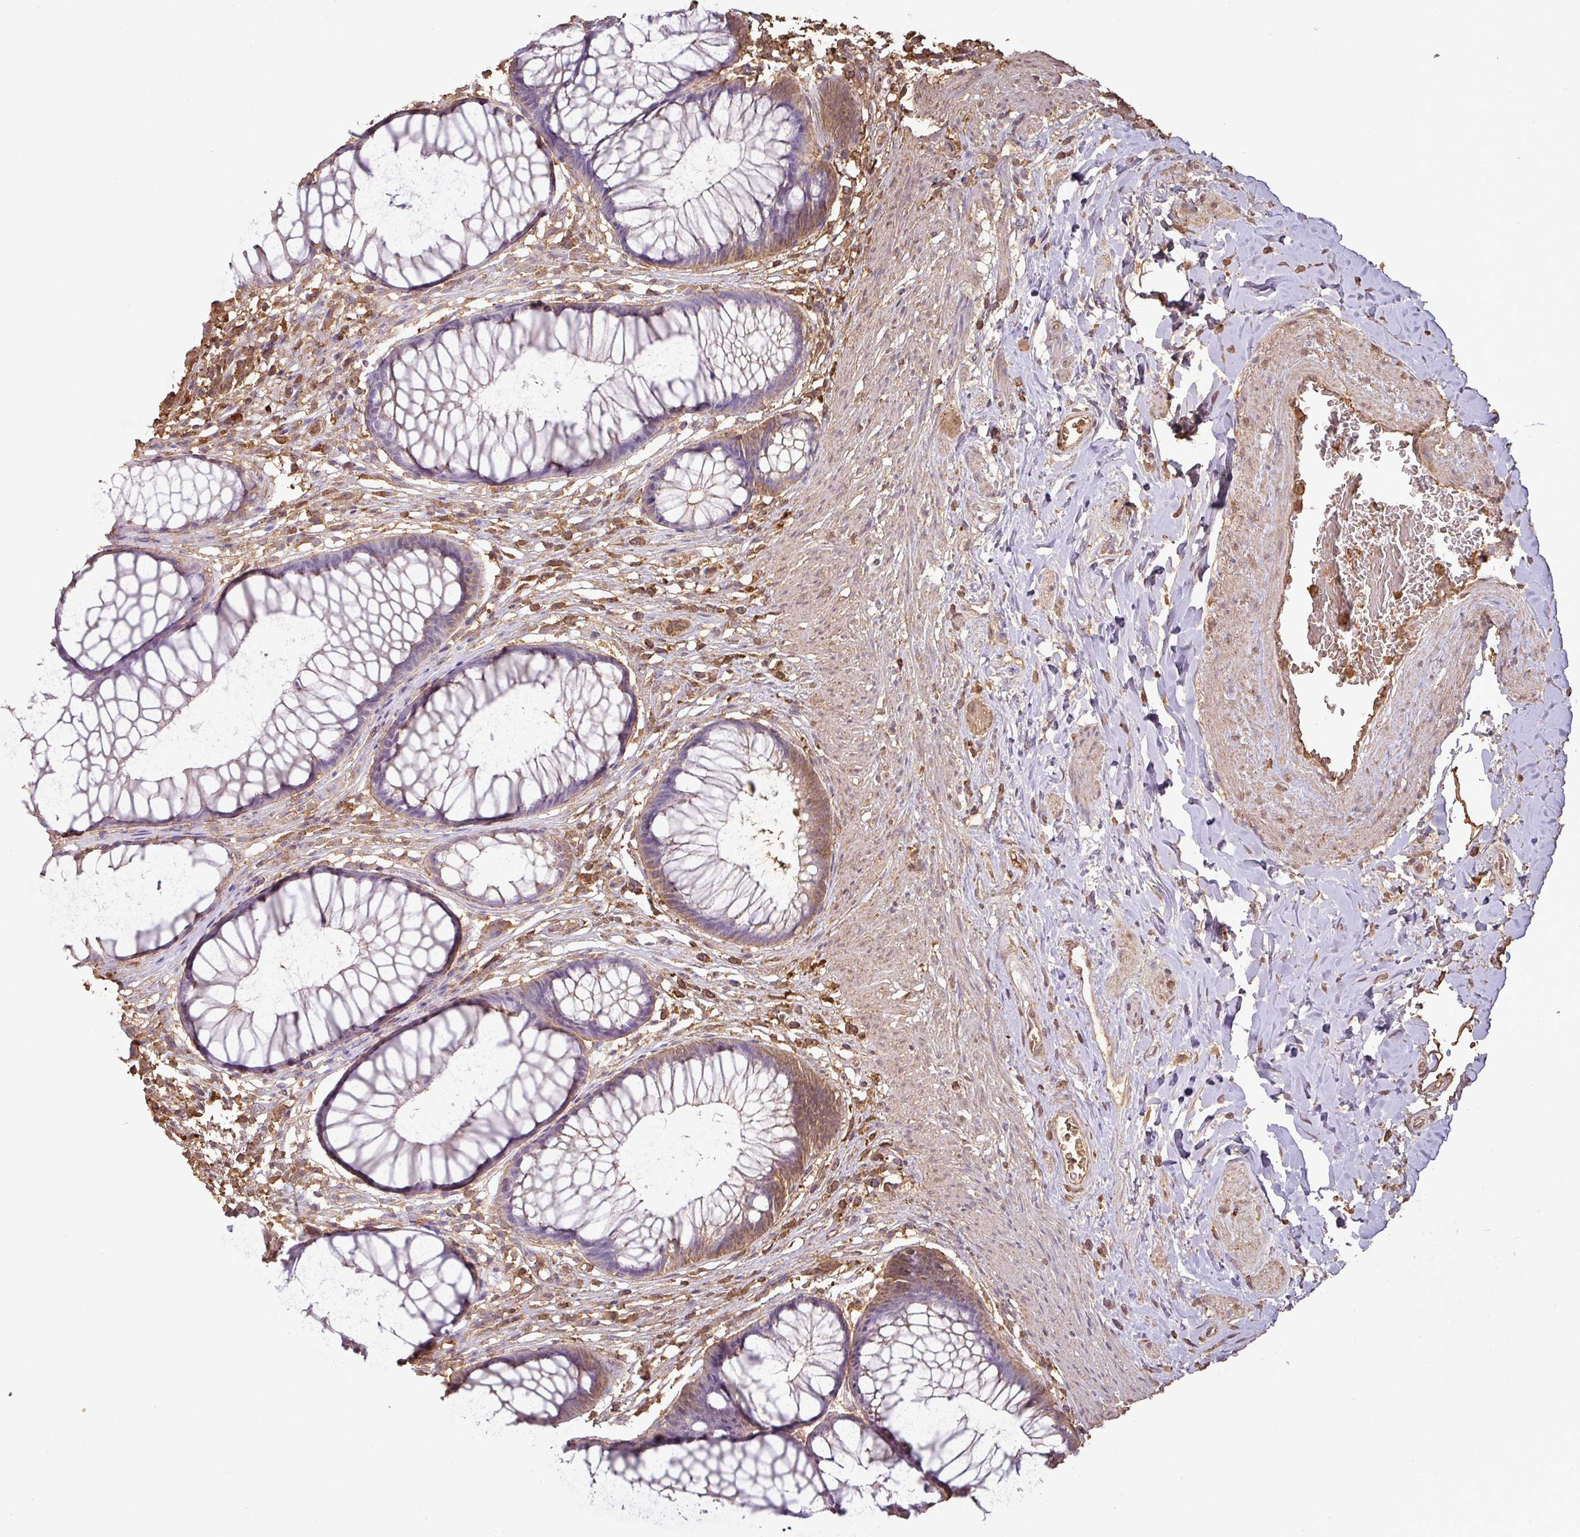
{"staining": {"intensity": "moderate", "quantity": "<25%", "location": "cytoplasmic/membranous"}, "tissue": "rectum", "cell_type": "Glandular cells", "image_type": "normal", "snomed": [{"axis": "morphology", "description": "Normal tissue, NOS"}, {"axis": "topography", "description": "Smooth muscle"}, {"axis": "topography", "description": "Rectum"}], "caption": "Human rectum stained with a protein marker displays moderate staining in glandular cells.", "gene": "ATAT1", "patient": {"sex": "male", "age": 53}}